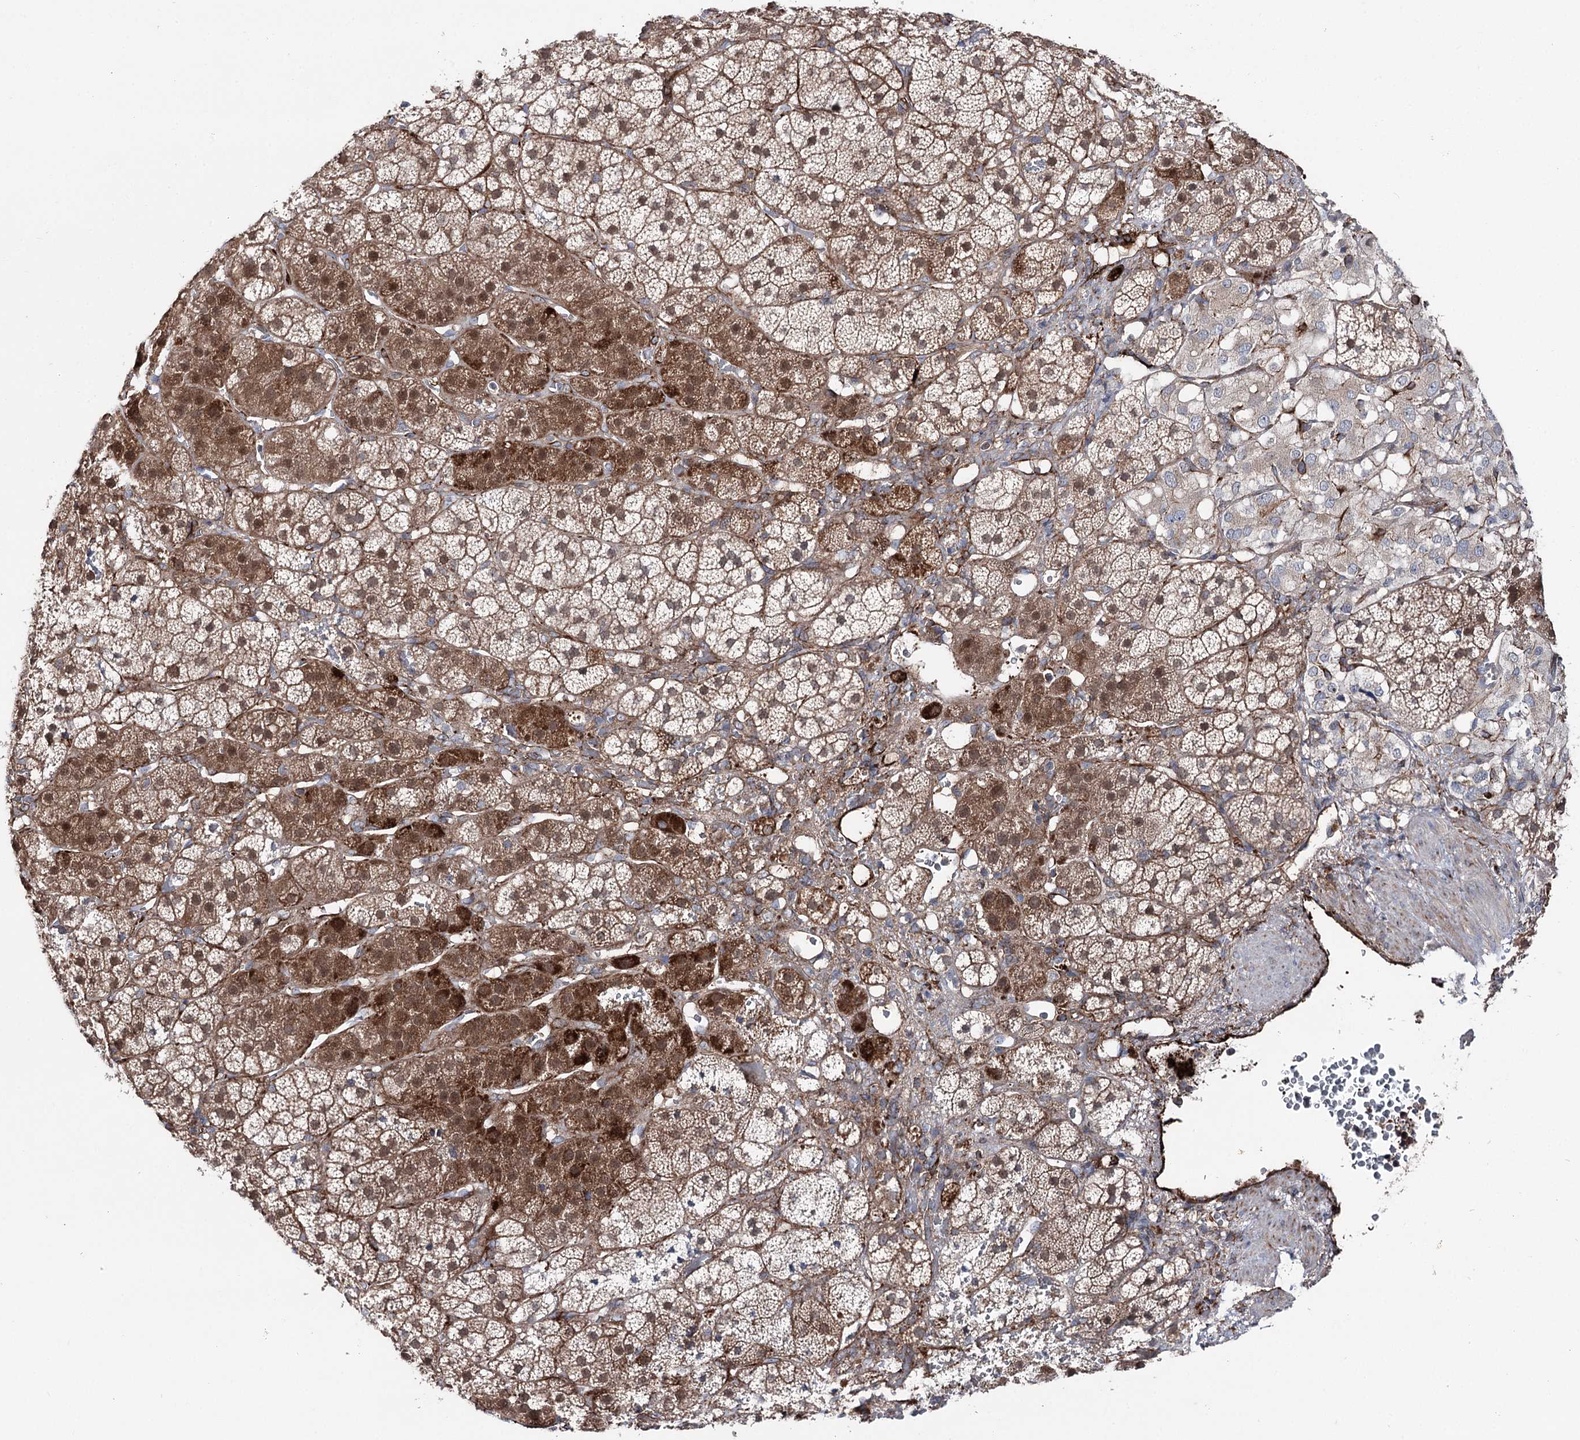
{"staining": {"intensity": "strong", "quantity": "<25%", "location": "cytoplasmic/membranous,nuclear"}, "tissue": "adrenal gland", "cell_type": "Glandular cells", "image_type": "normal", "snomed": [{"axis": "morphology", "description": "Normal tissue, NOS"}, {"axis": "topography", "description": "Adrenal gland"}], "caption": "A medium amount of strong cytoplasmic/membranous,nuclear positivity is present in about <25% of glandular cells in unremarkable adrenal gland.", "gene": "MIB1", "patient": {"sex": "female", "age": 44}}